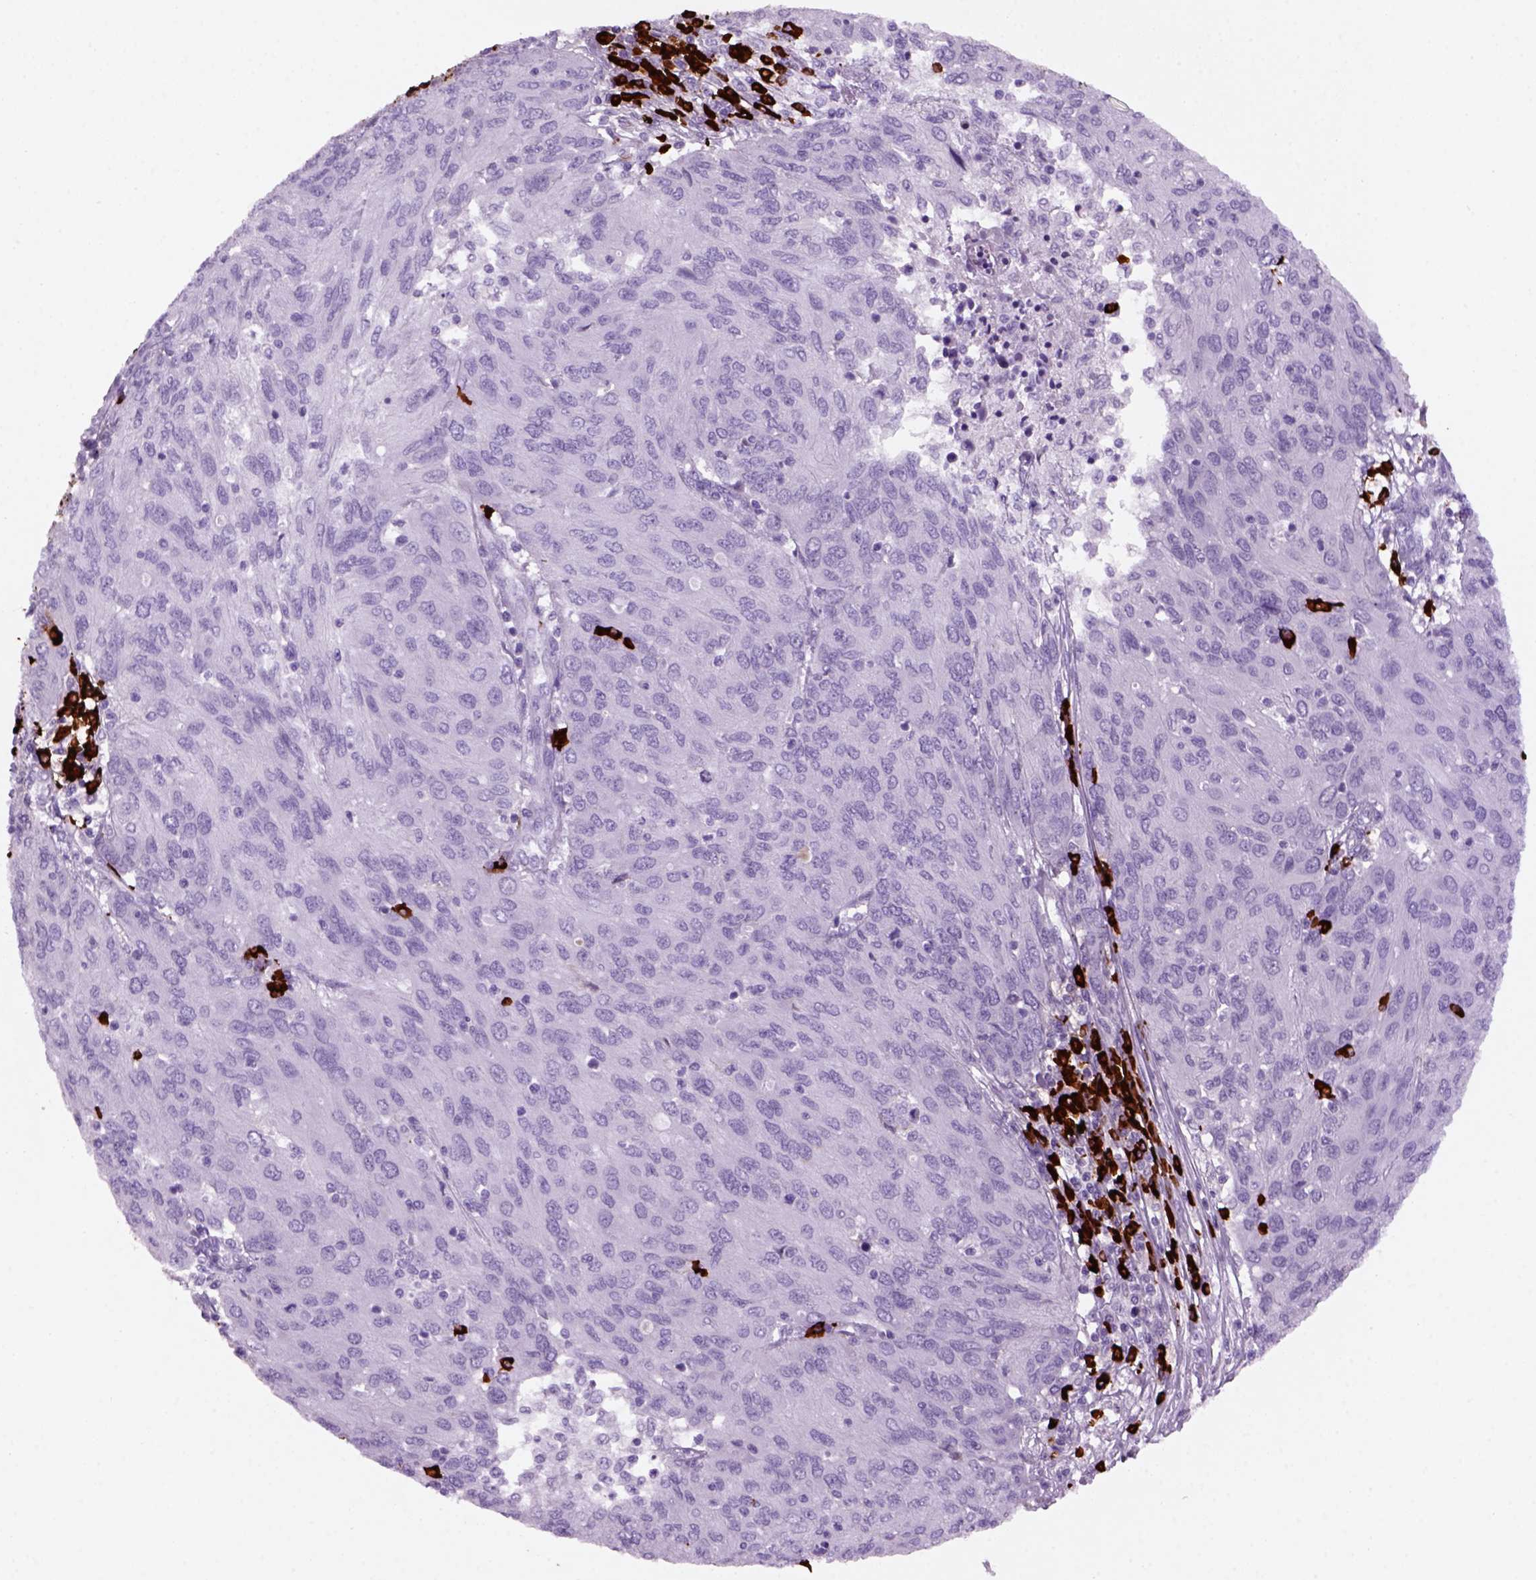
{"staining": {"intensity": "negative", "quantity": "none", "location": "none"}, "tissue": "ovarian cancer", "cell_type": "Tumor cells", "image_type": "cancer", "snomed": [{"axis": "morphology", "description": "Carcinoma, endometroid"}, {"axis": "topography", "description": "Ovary"}], "caption": "Immunohistochemistry micrograph of neoplastic tissue: ovarian endometroid carcinoma stained with DAB shows no significant protein expression in tumor cells.", "gene": "MZB1", "patient": {"sex": "female", "age": 50}}